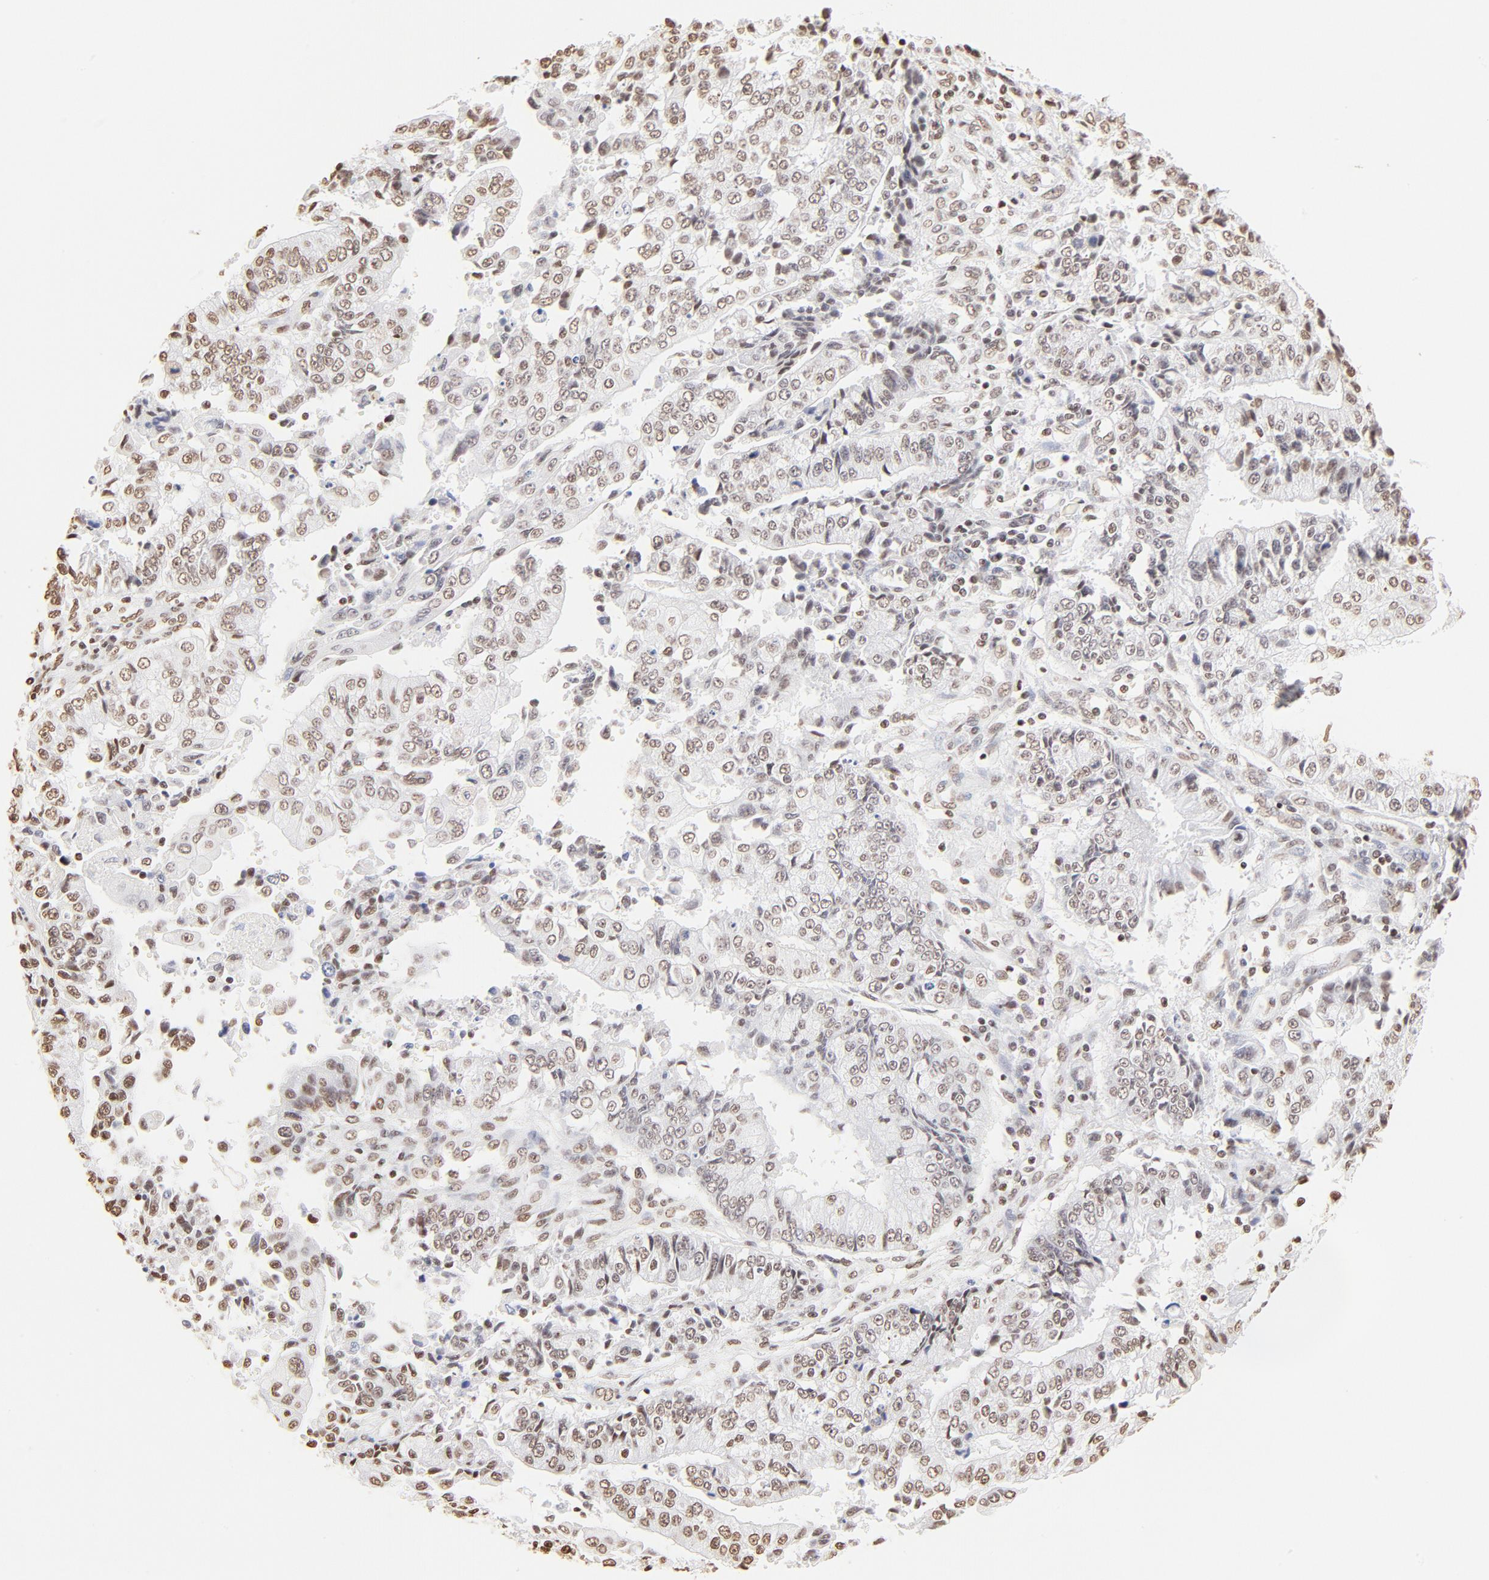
{"staining": {"intensity": "weak", "quantity": "25%-75%", "location": "nuclear"}, "tissue": "endometrial cancer", "cell_type": "Tumor cells", "image_type": "cancer", "snomed": [{"axis": "morphology", "description": "Adenocarcinoma, NOS"}, {"axis": "topography", "description": "Endometrium"}], "caption": "Human endometrial cancer (adenocarcinoma) stained with a brown dye reveals weak nuclear positive positivity in approximately 25%-75% of tumor cells.", "gene": "ZNF540", "patient": {"sex": "female", "age": 75}}